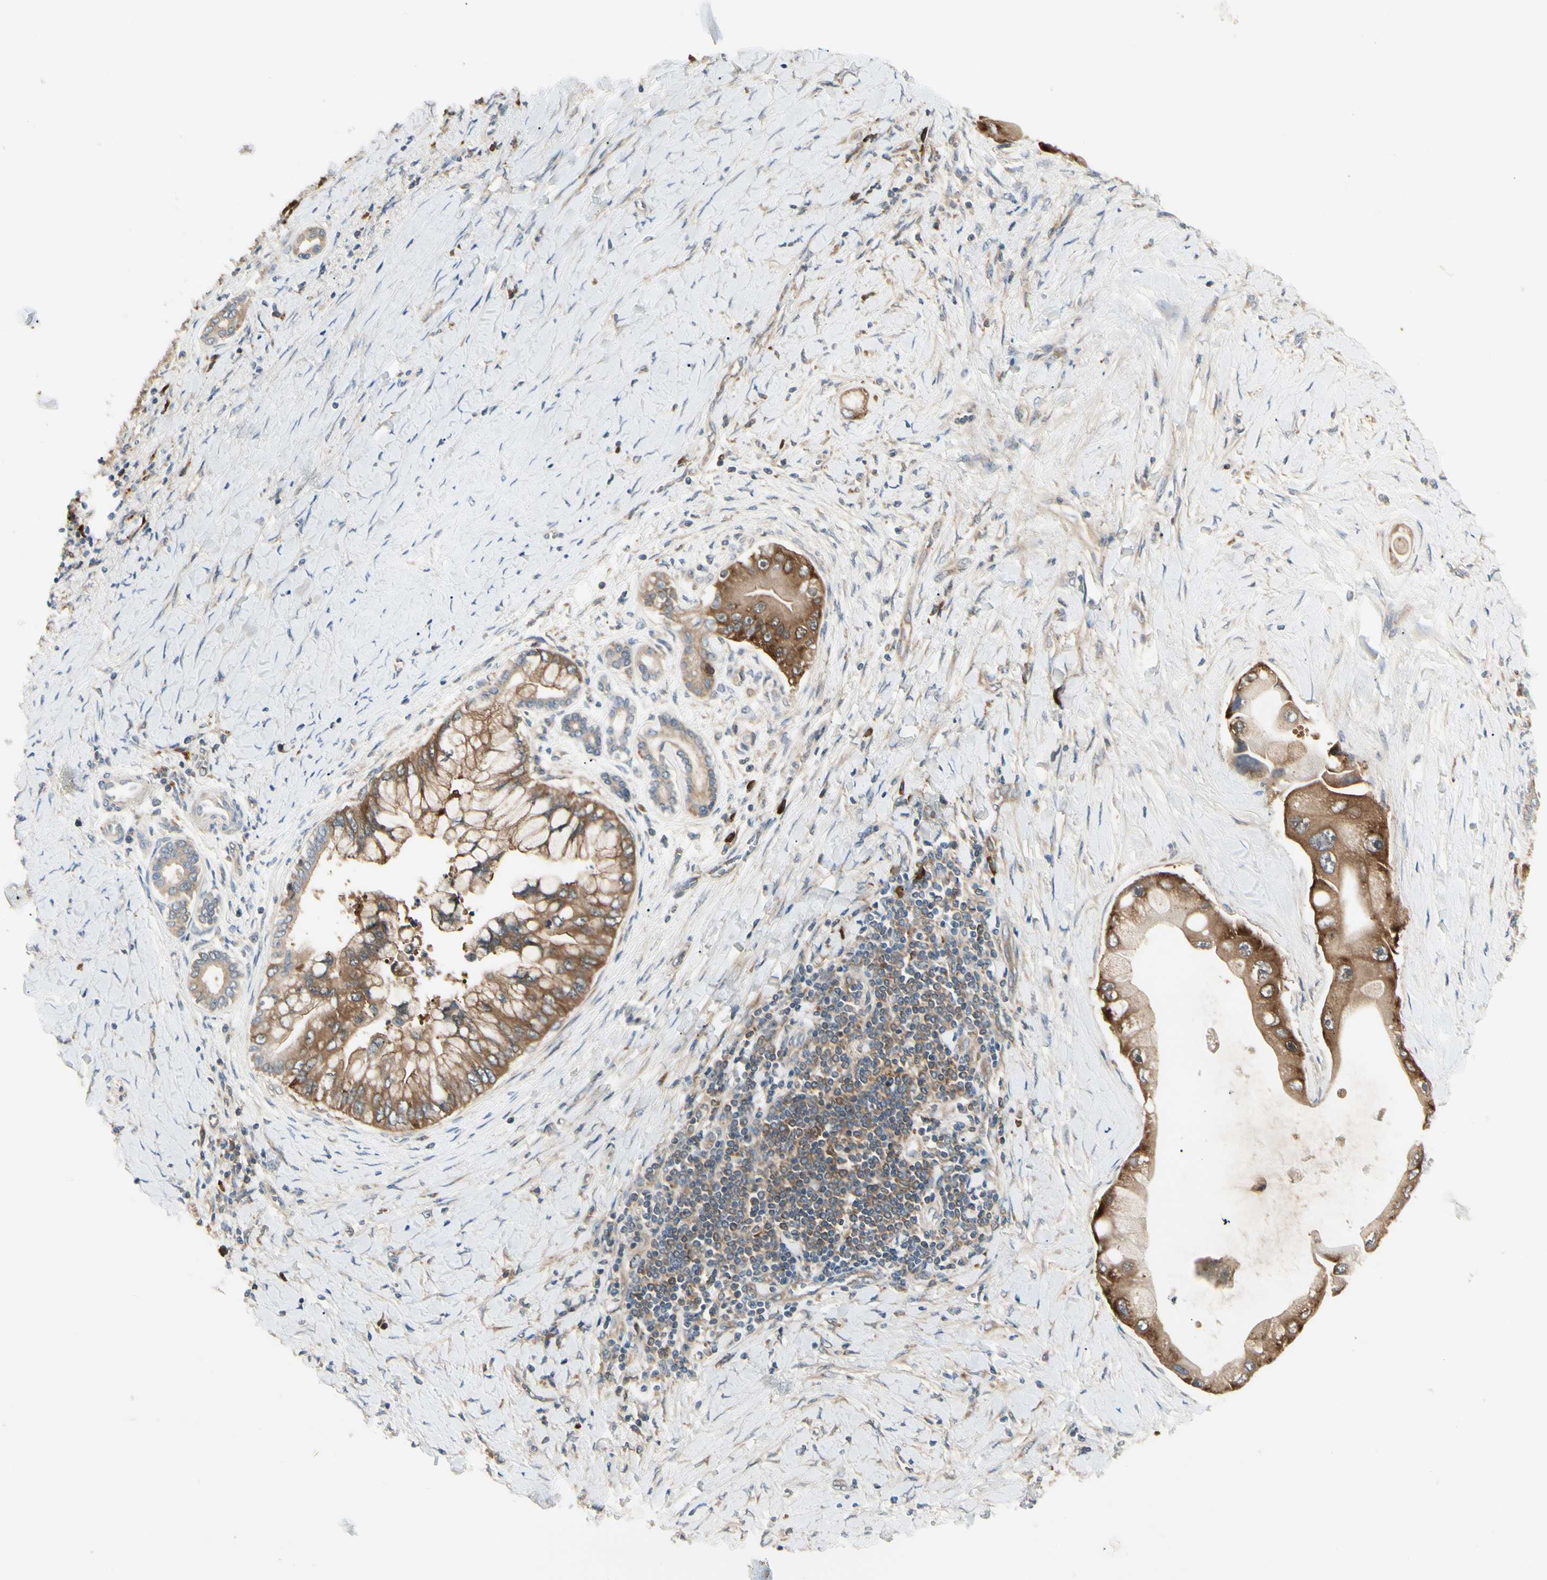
{"staining": {"intensity": "strong", "quantity": ">75%", "location": "cytoplasmic/membranous"}, "tissue": "liver cancer", "cell_type": "Tumor cells", "image_type": "cancer", "snomed": [{"axis": "morphology", "description": "Normal tissue, NOS"}, {"axis": "morphology", "description": "Cholangiocarcinoma"}, {"axis": "topography", "description": "Liver"}, {"axis": "topography", "description": "Peripheral nerve tissue"}], "caption": "Protein analysis of liver cancer tissue shows strong cytoplasmic/membranous expression in about >75% of tumor cells. The protein is stained brown, and the nuclei are stained in blue (DAB (3,3'-diaminobenzidine) IHC with brightfield microscopy, high magnification).", "gene": "NME1-NME2", "patient": {"sex": "male", "age": 50}}